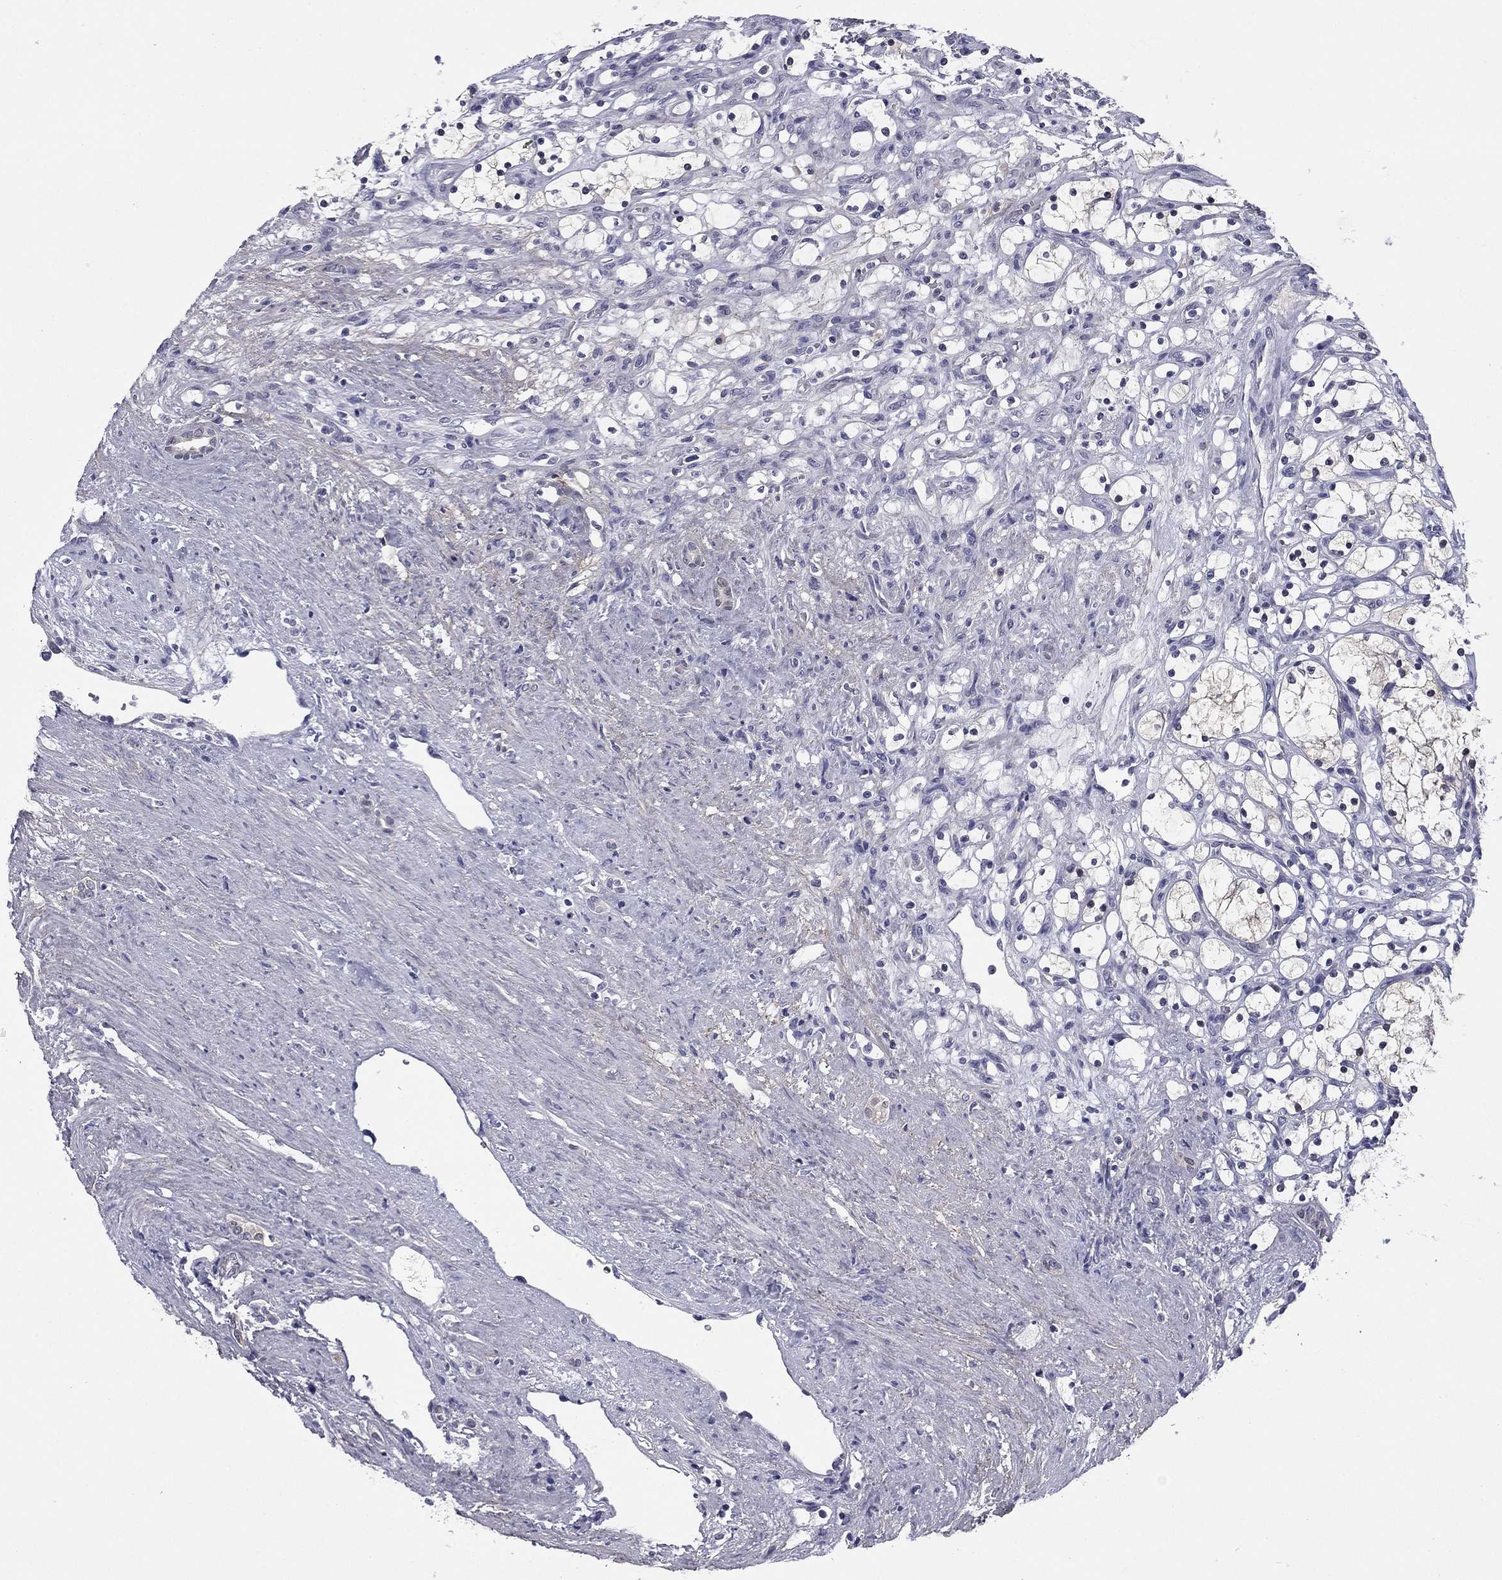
{"staining": {"intensity": "negative", "quantity": "none", "location": "none"}, "tissue": "renal cancer", "cell_type": "Tumor cells", "image_type": "cancer", "snomed": [{"axis": "morphology", "description": "Adenocarcinoma, NOS"}, {"axis": "topography", "description": "Kidney"}], "caption": "Tumor cells are negative for protein expression in human adenocarcinoma (renal).", "gene": "REXO5", "patient": {"sex": "female", "age": 69}}